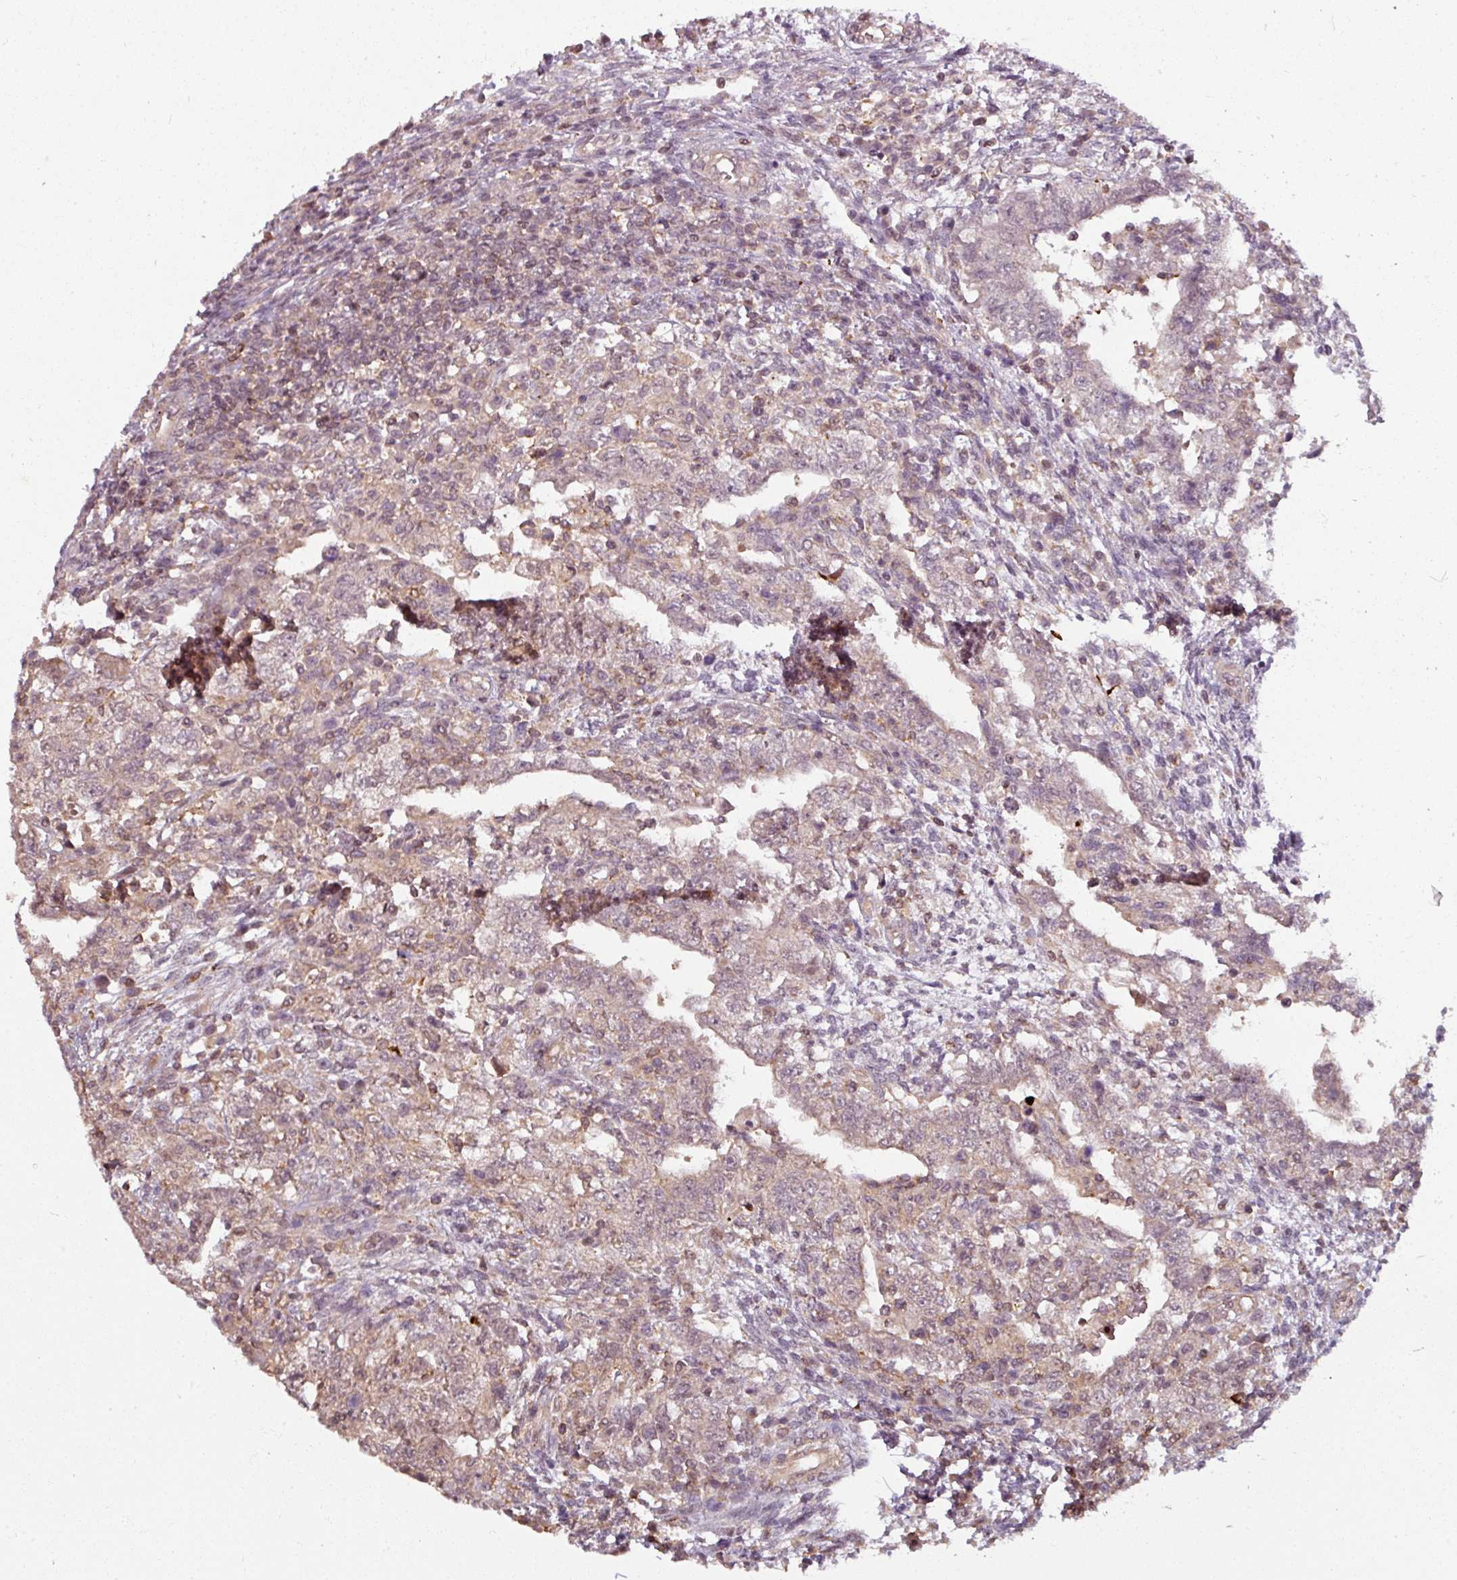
{"staining": {"intensity": "weak", "quantity": "25%-75%", "location": "cytoplasmic/membranous"}, "tissue": "testis cancer", "cell_type": "Tumor cells", "image_type": "cancer", "snomed": [{"axis": "morphology", "description": "Carcinoma, Embryonal, NOS"}, {"axis": "topography", "description": "Testis"}], "caption": "Immunohistochemical staining of testis cancer displays low levels of weak cytoplasmic/membranous positivity in approximately 25%-75% of tumor cells. (DAB (3,3'-diaminobenzidine) IHC with brightfield microscopy, high magnification).", "gene": "TUSC3", "patient": {"sex": "male", "age": 26}}